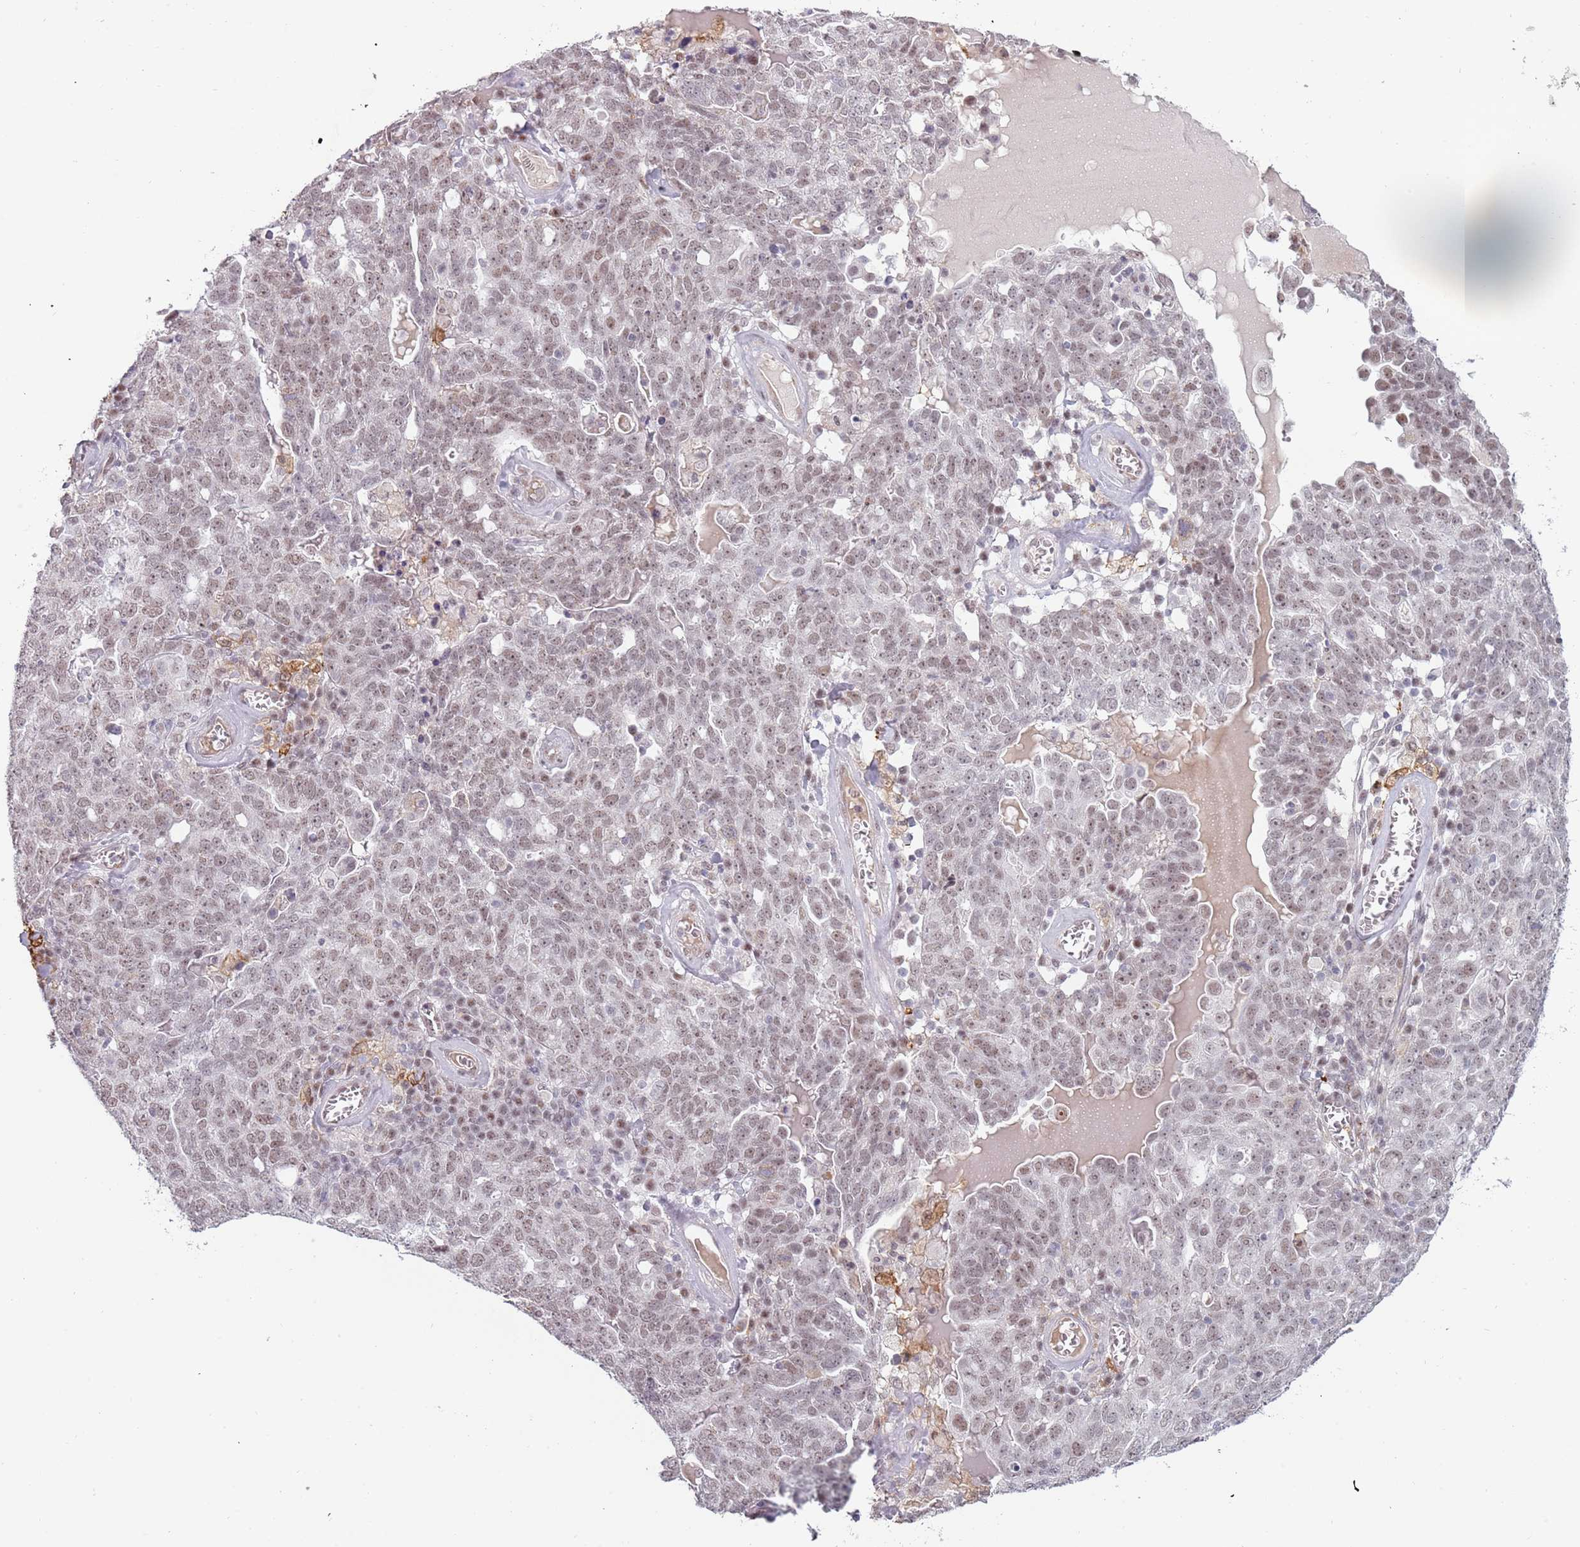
{"staining": {"intensity": "weak", "quantity": "25%-75%", "location": "nuclear"}, "tissue": "ovarian cancer", "cell_type": "Tumor cells", "image_type": "cancer", "snomed": [{"axis": "morphology", "description": "Carcinoma, endometroid"}, {"axis": "topography", "description": "Ovary"}], "caption": "Immunohistochemistry (IHC) micrograph of neoplastic tissue: human ovarian cancer (endometroid carcinoma) stained using immunohistochemistry (IHC) reveals low levels of weak protein expression localized specifically in the nuclear of tumor cells, appearing as a nuclear brown color.", "gene": "REXO4", "patient": {"sex": "female", "age": 62}}